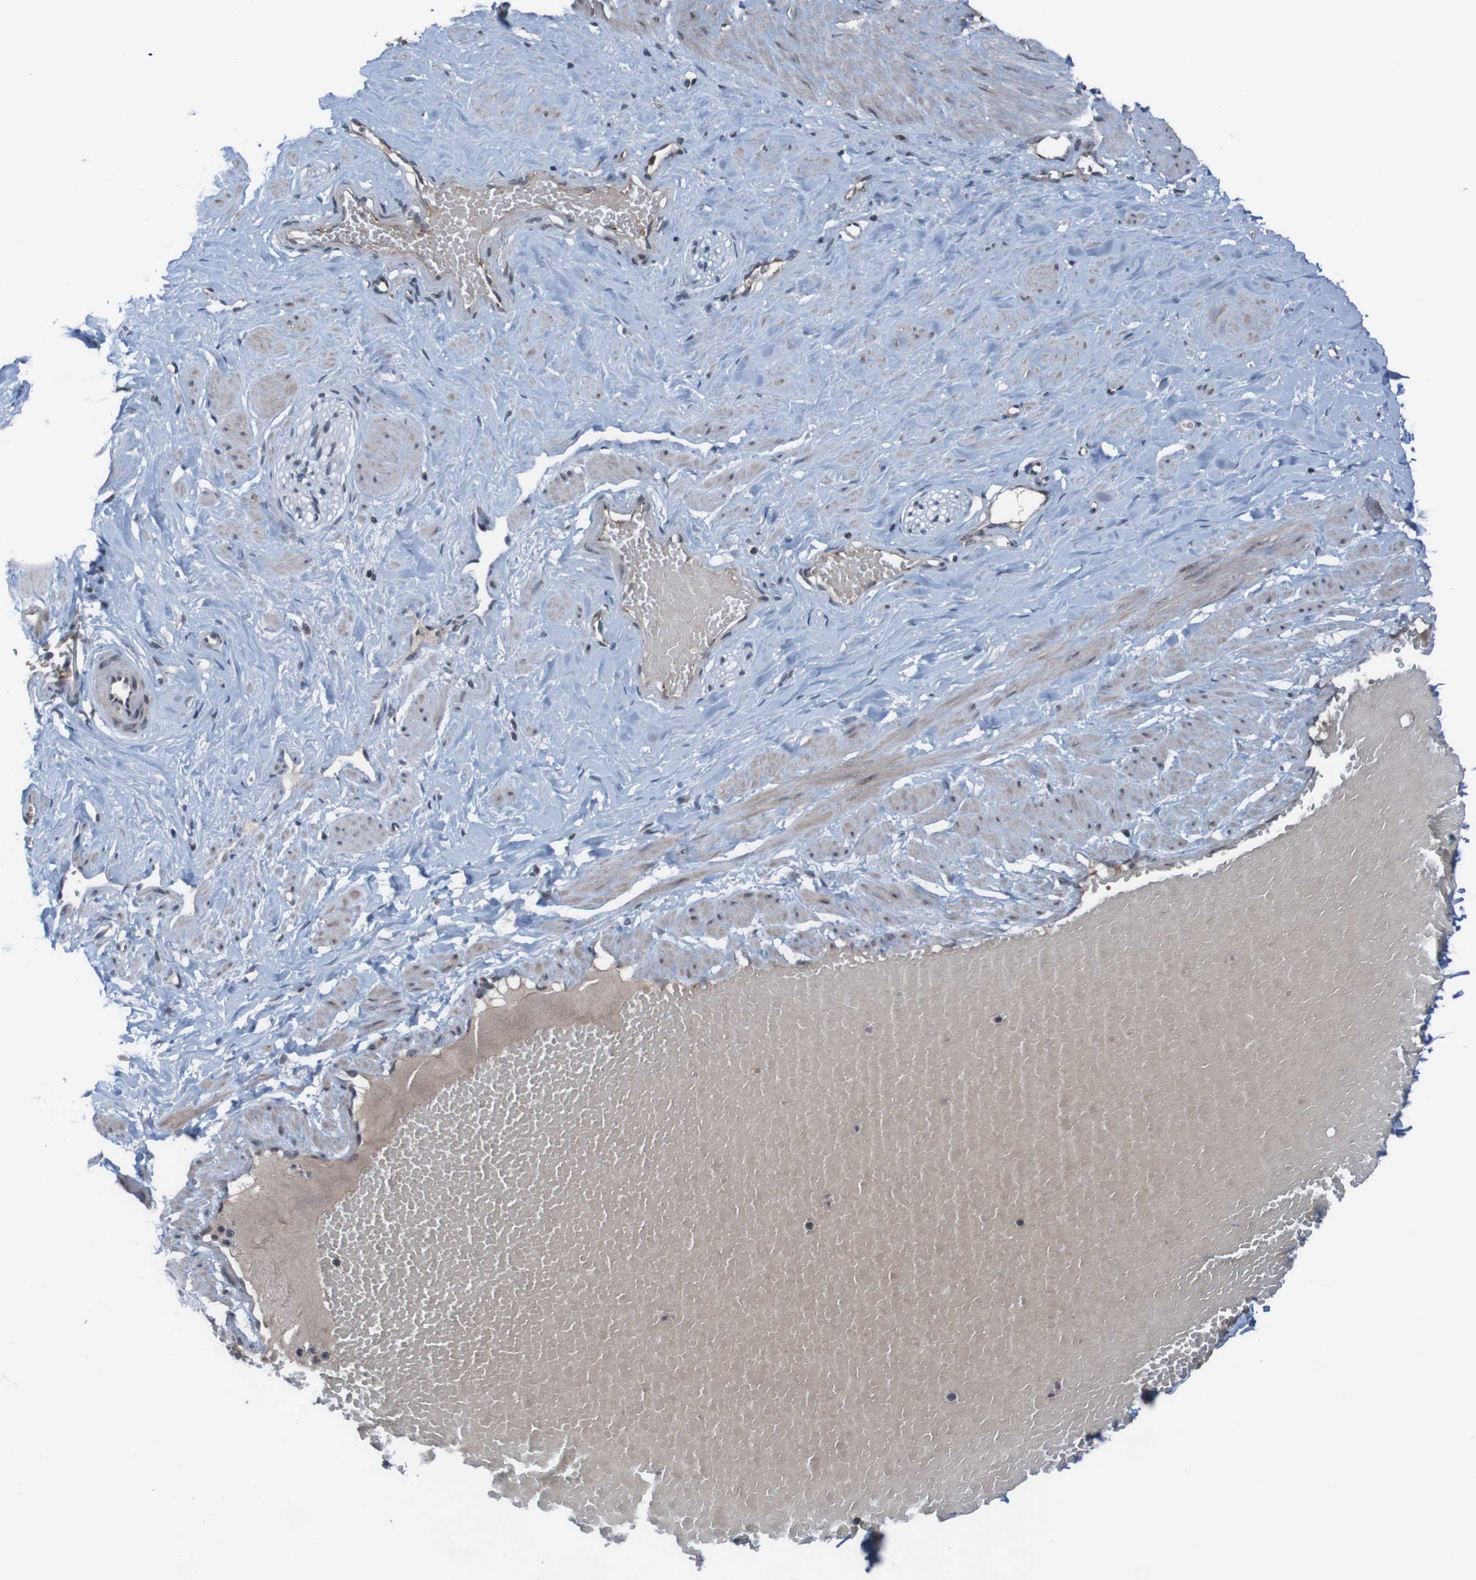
{"staining": {"intensity": "negative", "quantity": "none", "location": "none"}, "tissue": "adipose tissue", "cell_type": "Adipocytes", "image_type": "normal", "snomed": [{"axis": "morphology", "description": "Normal tissue, NOS"}, {"axis": "topography", "description": "Soft tissue"}, {"axis": "topography", "description": "Vascular tissue"}], "caption": "DAB immunohistochemical staining of benign adipose tissue demonstrates no significant positivity in adipocytes. (DAB (3,3'-diaminobenzidine) IHC, high magnification).", "gene": "UNG", "patient": {"sex": "female", "age": 35}}